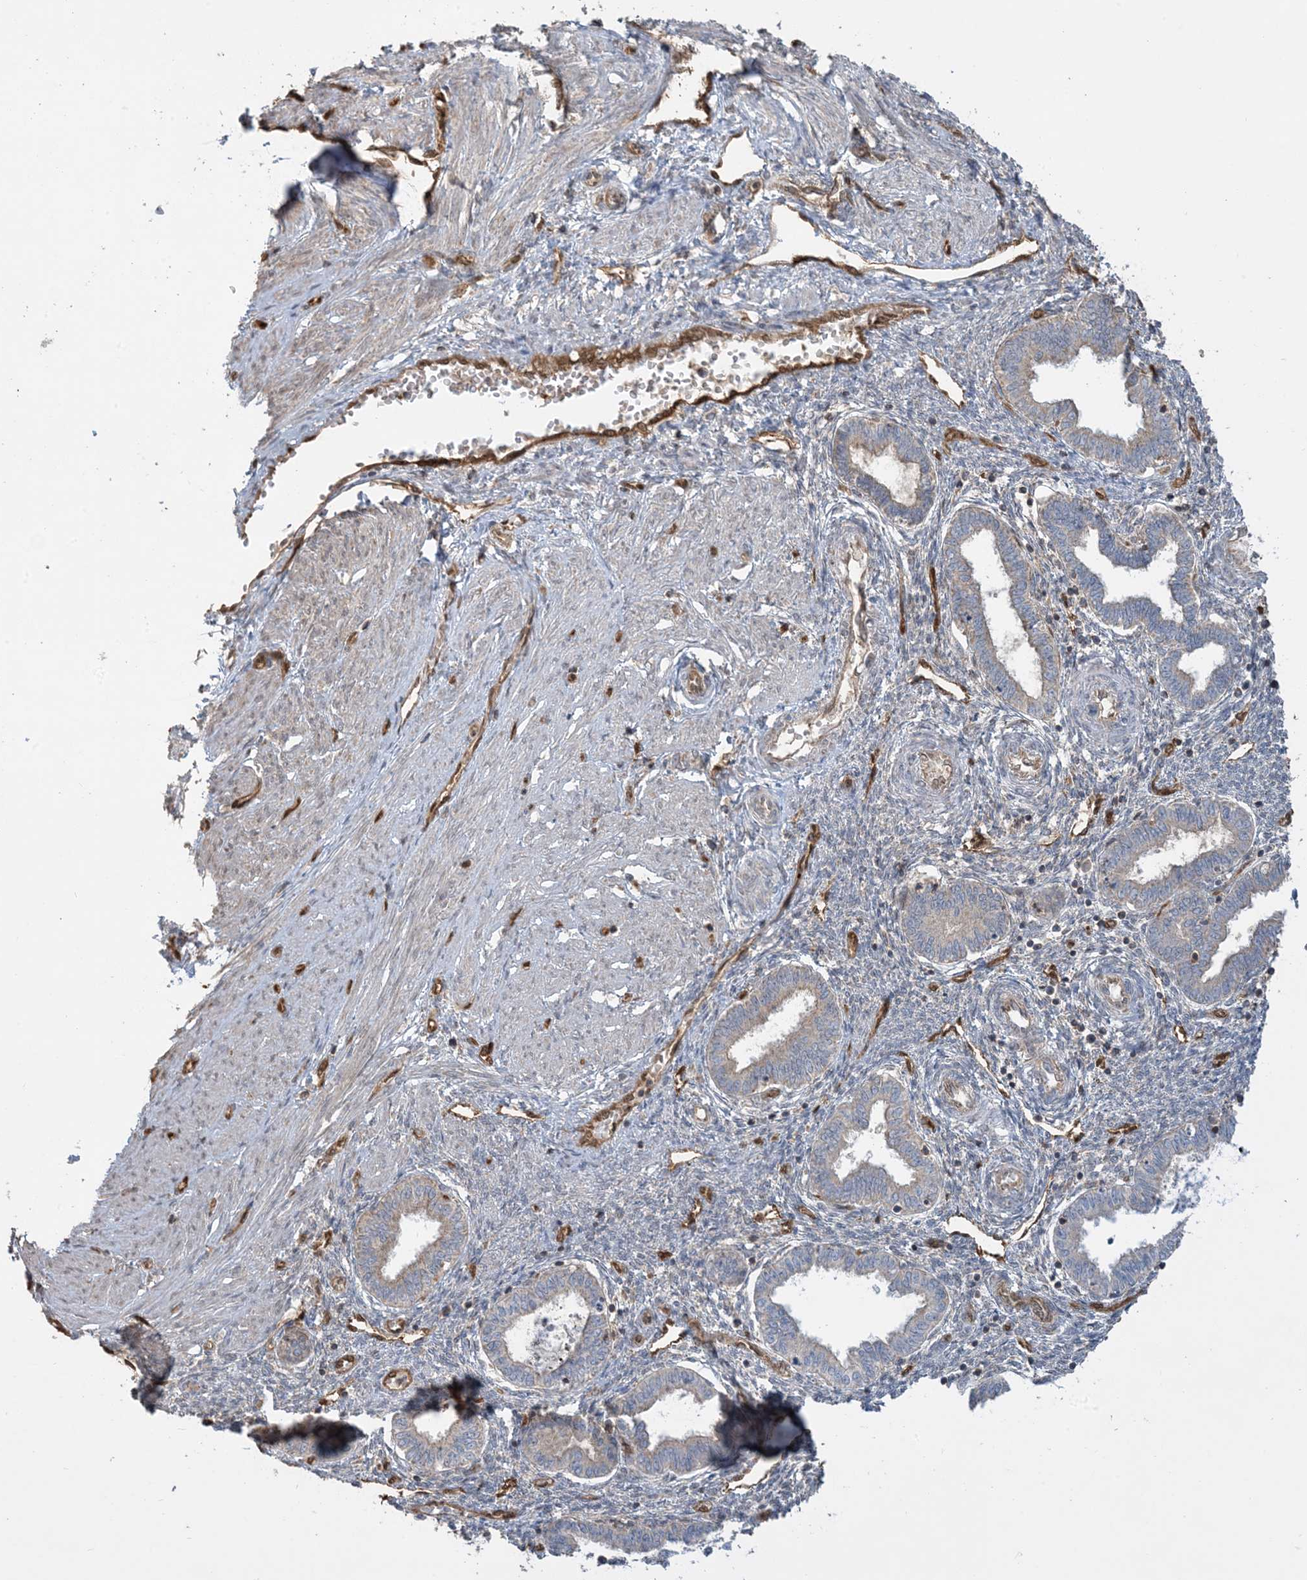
{"staining": {"intensity": "negative", "quantity": "none", "location": "none"}, "tissue": "endometrium", "cell_type": "Cells in endometrial stroma", "image_type": "normal", "snomed": [{"axis": "morphology", "description": "Normal tissue, NOS"}, {"axis": "topography", "description": "Endometrium"}], "caption": "This is an IHC image of normal human endometrium. There is no staining in cells in endometrial stroma.", "gene": "PPM1F", "patient": {"sex": "female", "age": 33}}